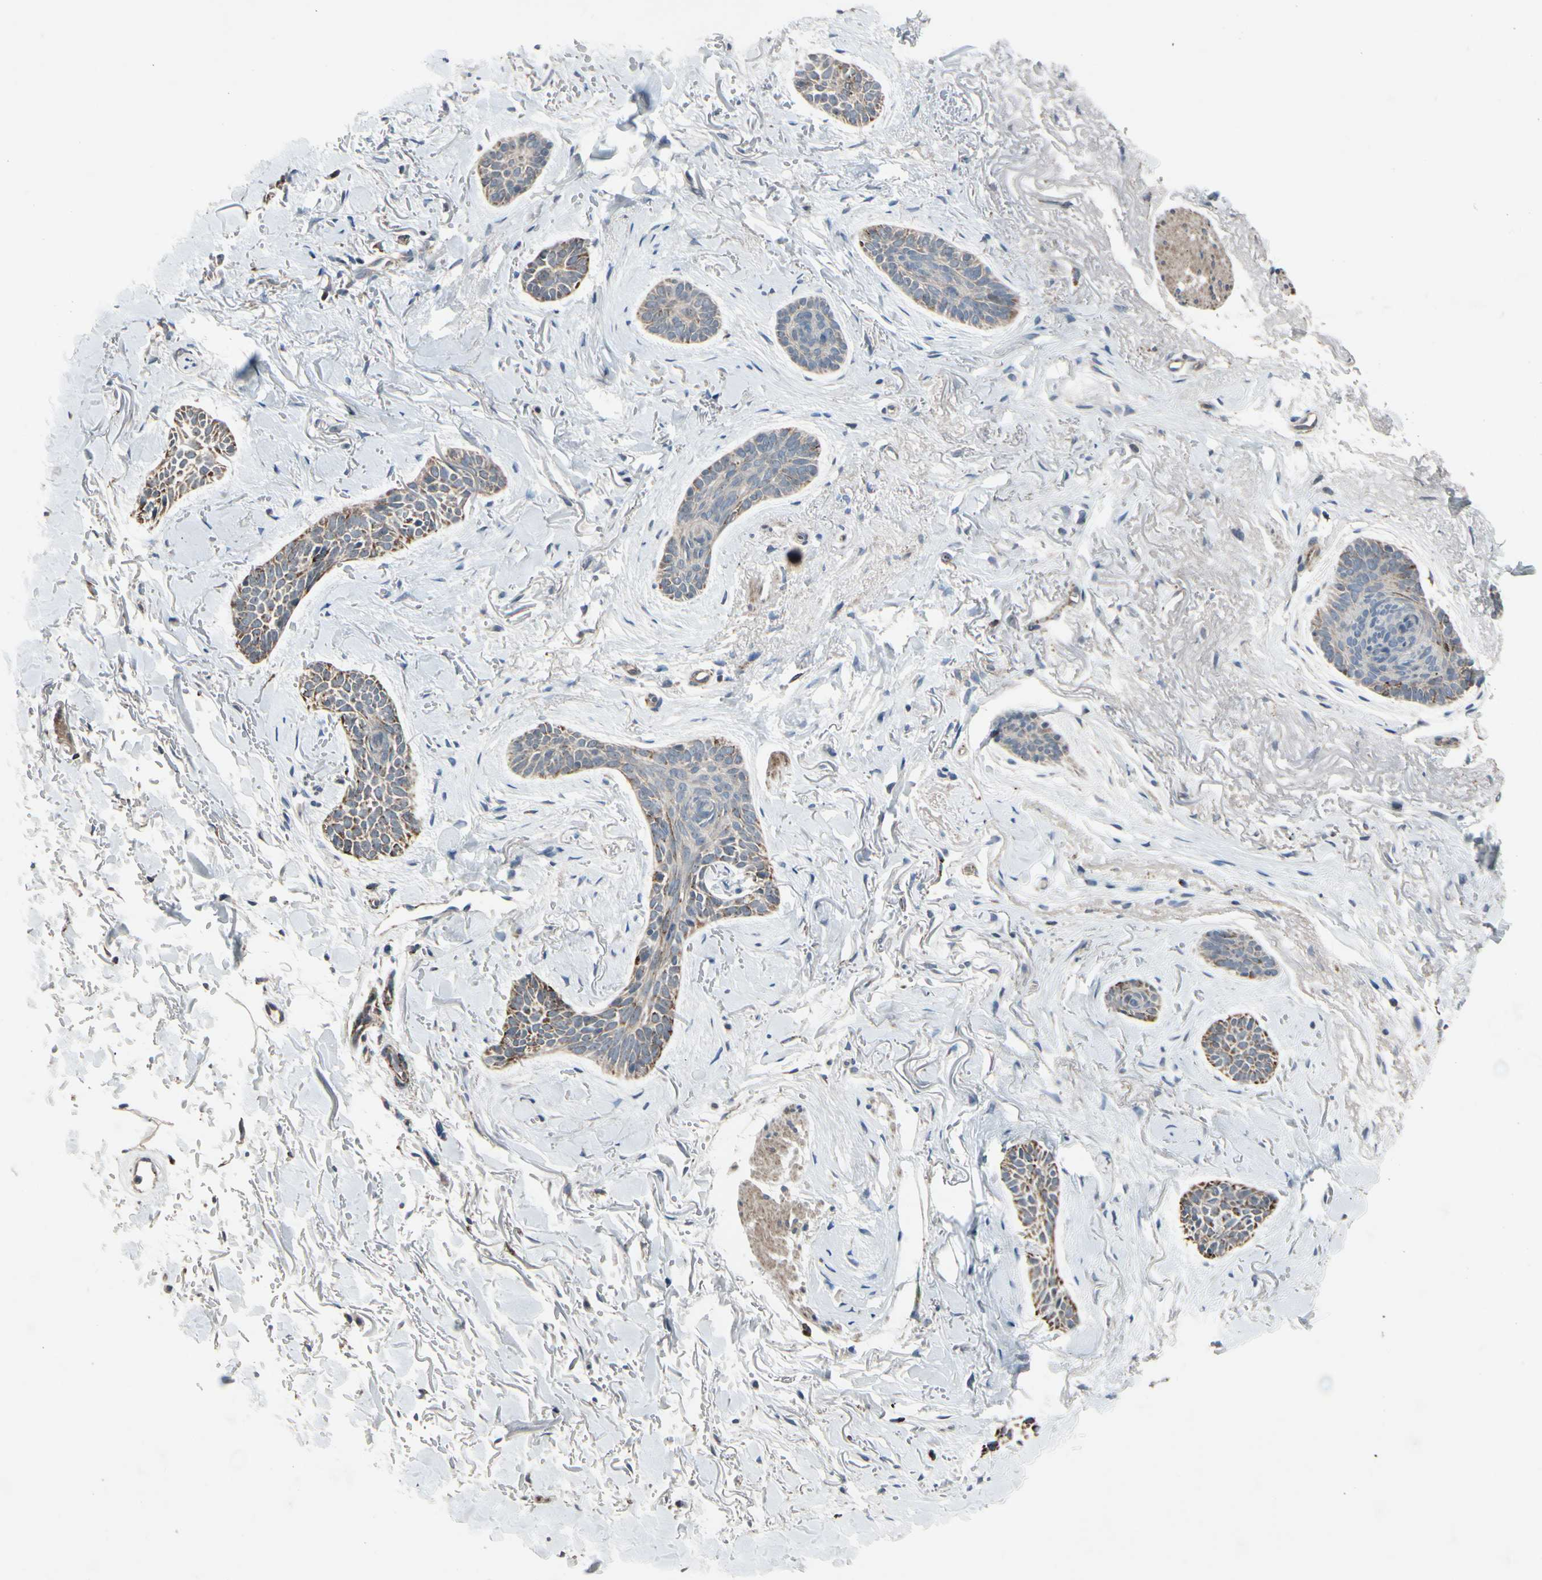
{"staining": {"intensity": "weak", "quantity": ">75%", "location": "cytoplasmic/membranous"}, "tissue": "skin cancer", "cell_type": "Tumor cells", "image_type": "cancer", "snomed": [{"axis": "morphology", "description": "Basal cell carcinoma"}, {"axis": "topography", "description": "Skin"}], "caption": "Immunohistochemical staining of basal cell carcinoma (skin) displays weak cytoplasmic/membranous protein staining in about >75% of tumor cells.", "gene": "CPT1A", "patient": {"sex": "female", "age": 84}}